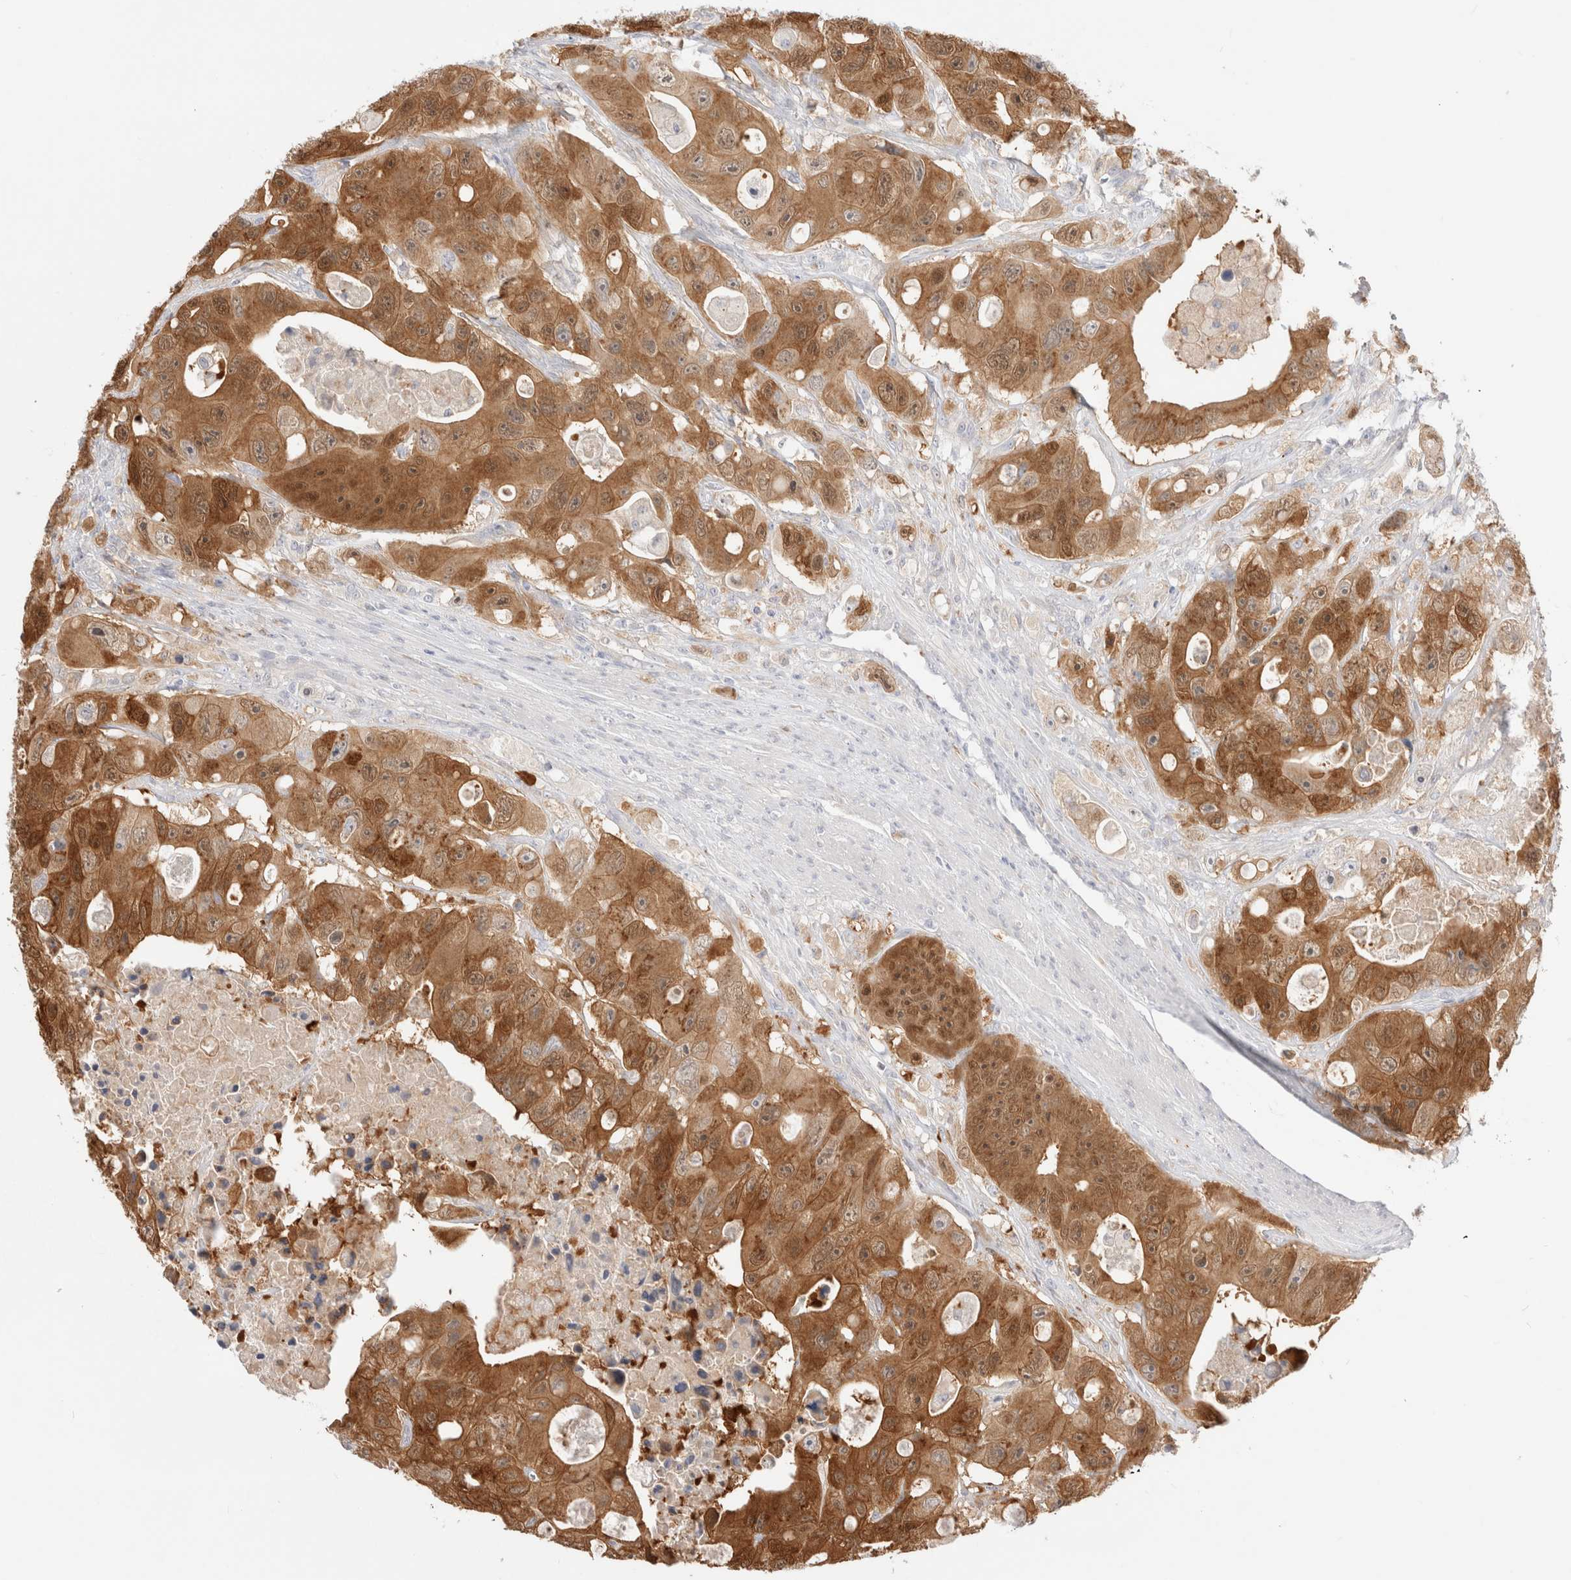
{"staining": {"intensity": "moderate", "quantity": ">75%", "location": "cytoplasmic/membranous,nuclear"}, "tissue": "colorectal cancer", "cell_type": "Tumor cells", "image_type": "cancer", "snomed": [{"axis": "morphology", "description": "Adenocarcinoma, NOS"}, {"axis": "topography", "description": "Colon"}], "caption": "Colorectal cancer (adenocarcinoma) stained with IHC exhibits moderate cytoplasmic/membranous and nuclear staining in about >75% of tumor cells.", "gene": "EFCAB13", "patient": {"sex": "female", "age": 46}}